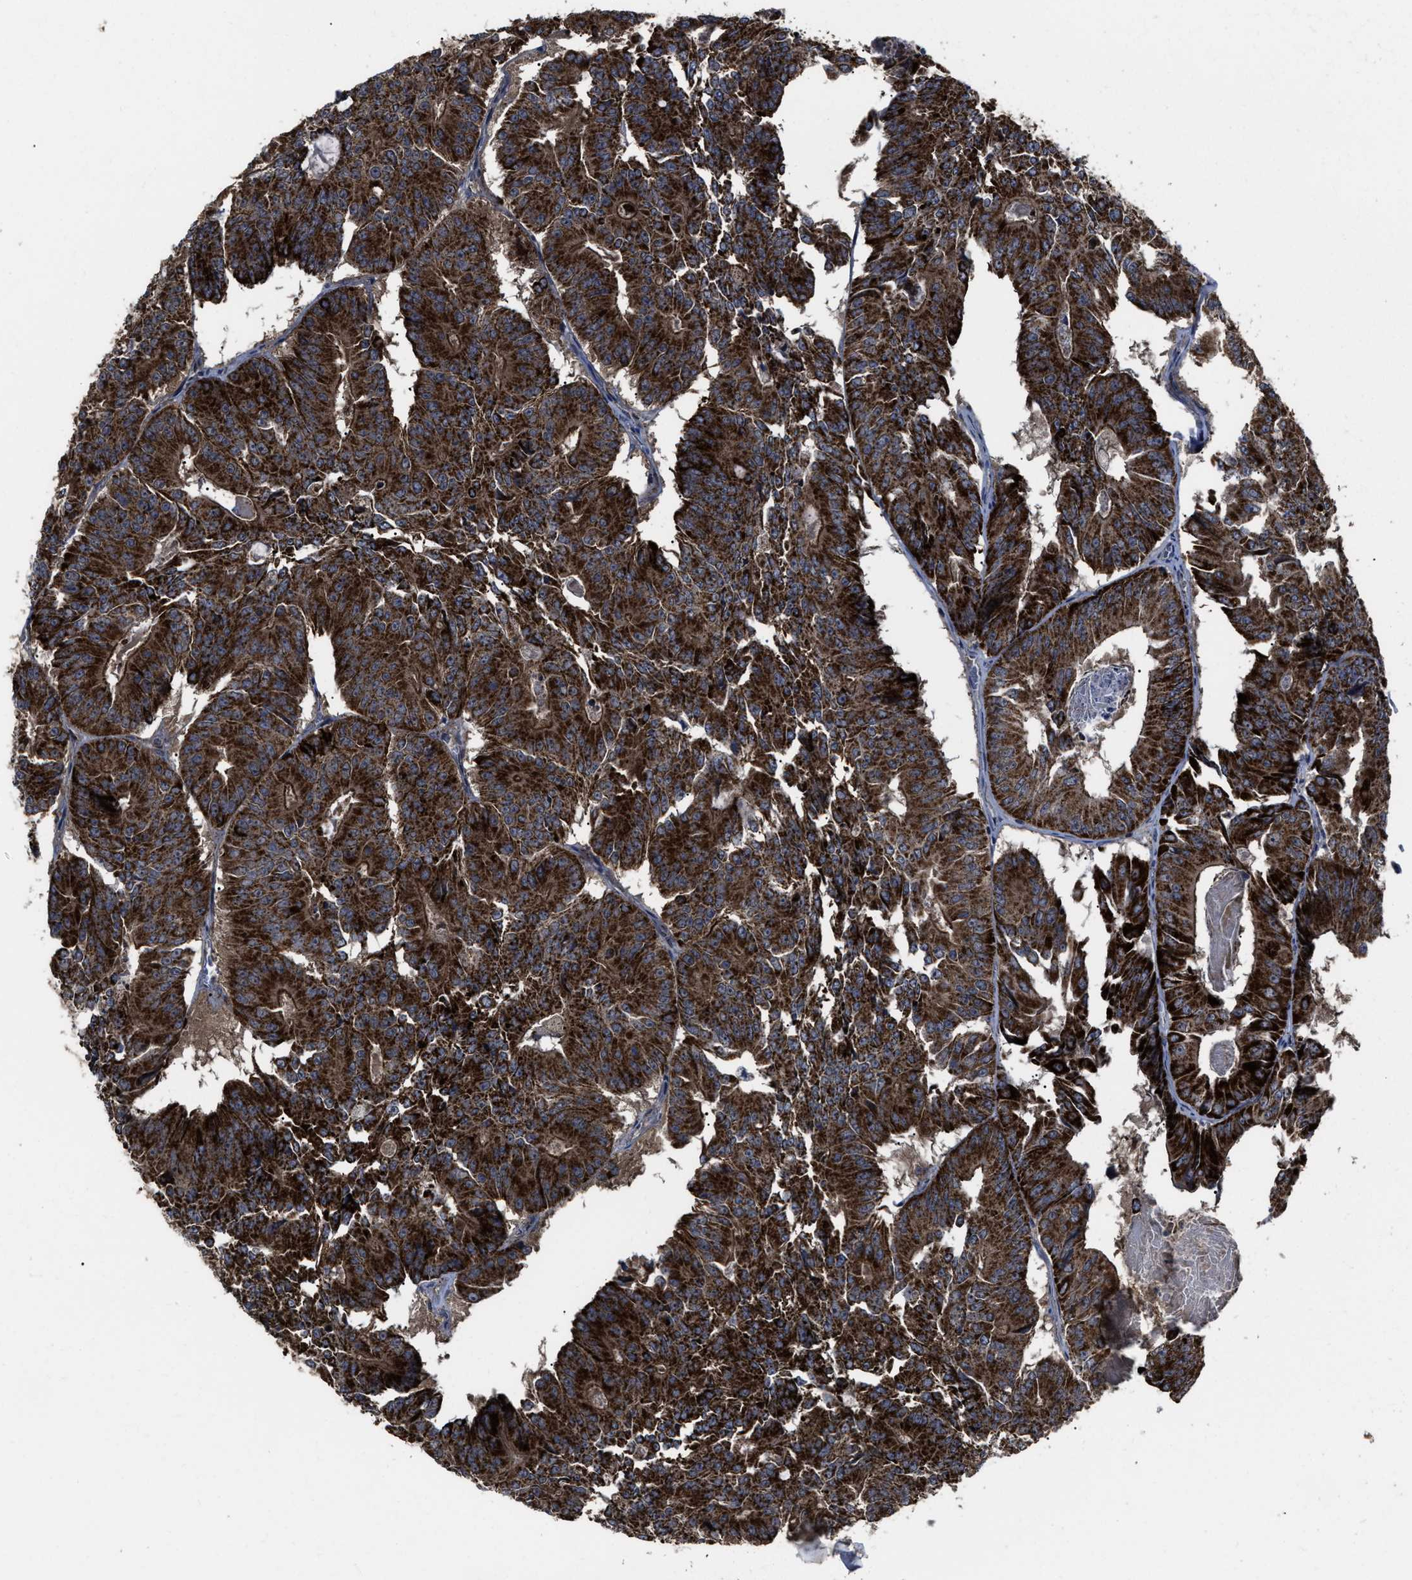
{"staining": {"intensity": "strong", "quantity": ">75%", "location": "cytoplasmic/membranous"}, "tissue": "colorectal cancer", "cell_type": "Tumor cells", "image_type": "cancer", "snomed": [{"axis": "morphology", "description": "Adenocarcinoma, NOS"}, {"axis": "topography", "description": "Colon"}], "caption": "Tumor cells exhibit high levels of strong cytoplasmic/membranous staining in about >75% of cells in colorectal cancer (adenocarcinoma). (DAB IHC with brightfield microscopy, high magnification).", "gene": "PASK", "patient": {"sex": "male", "age": 87}}